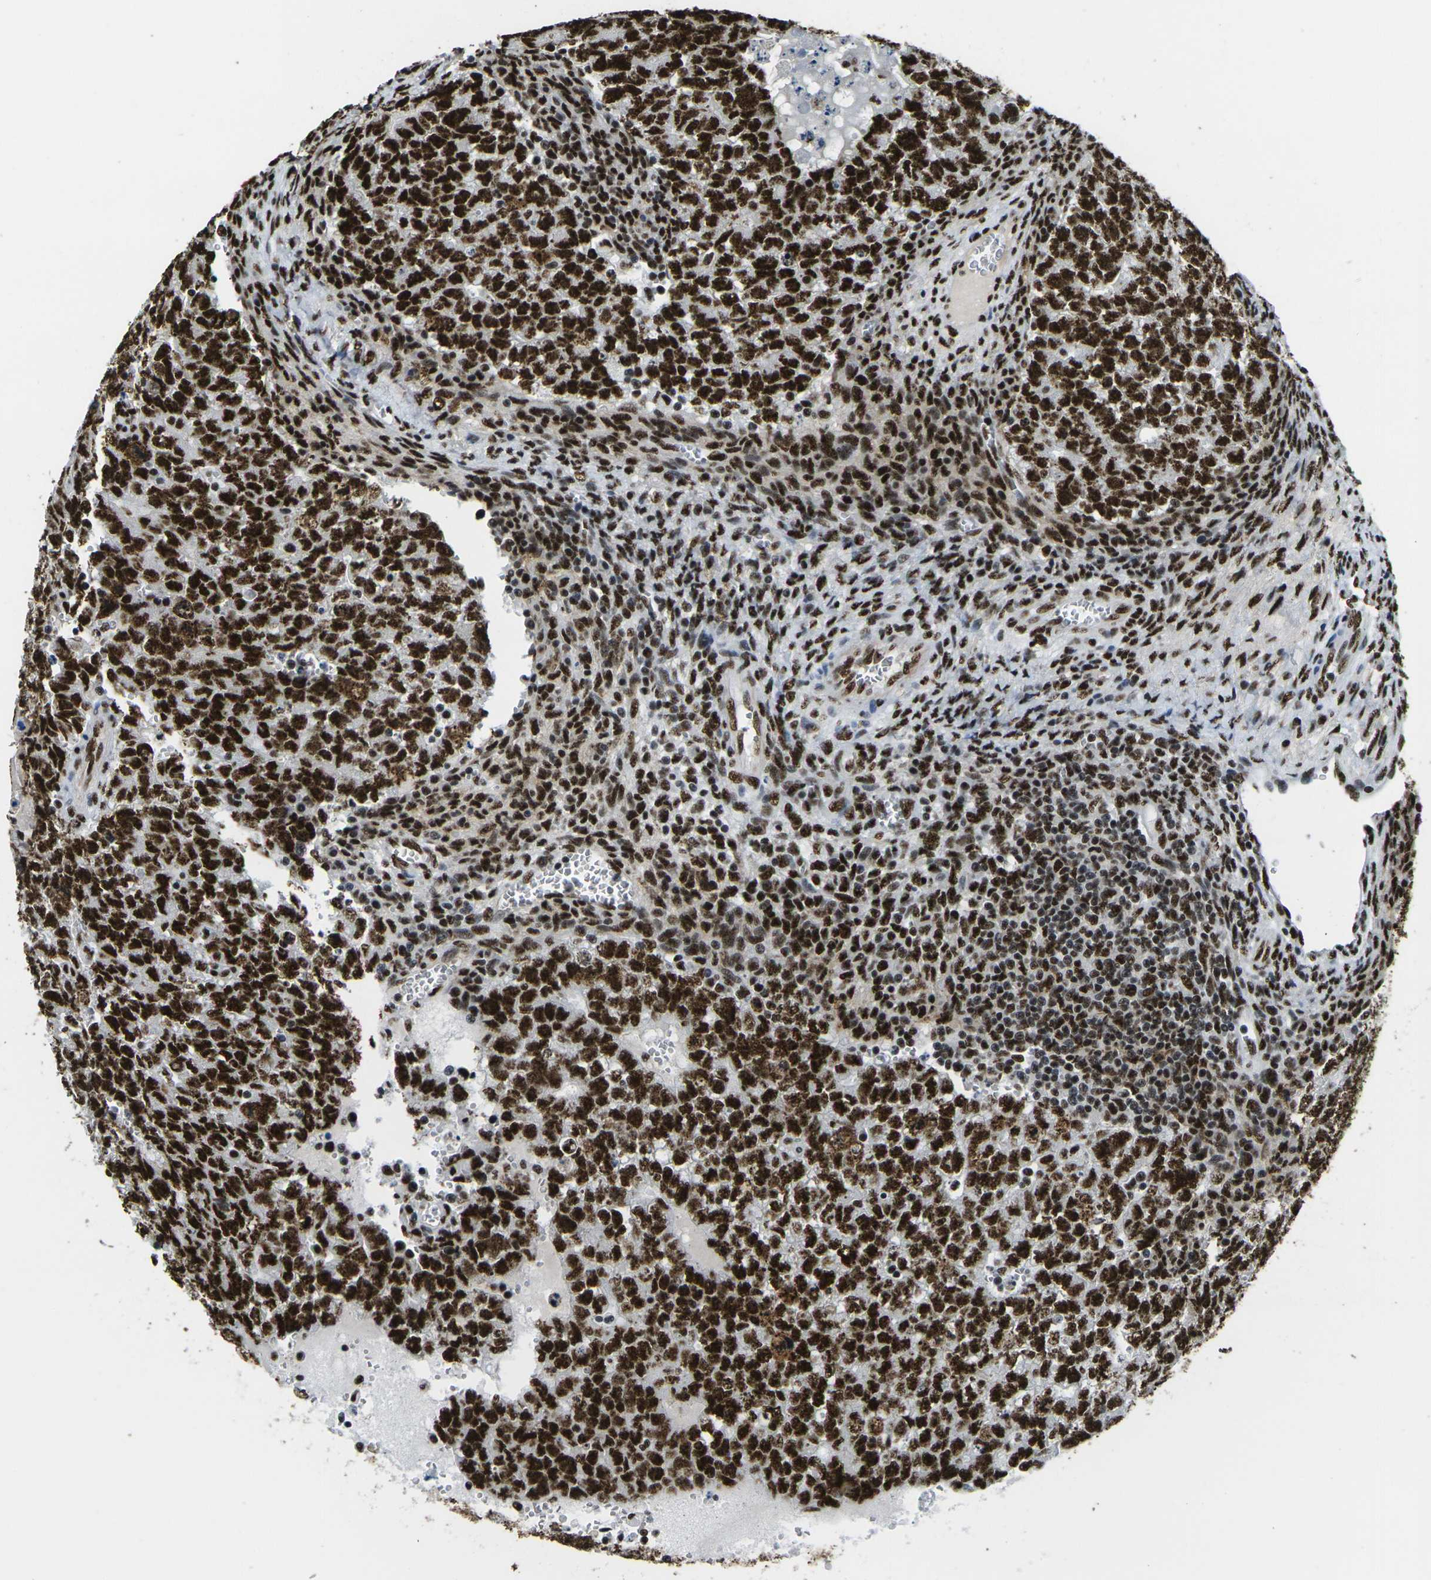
{"staining": {"intensity": "strong", "quantity": ">75%", "location": "nuclear"}, "tissue": "testis cancer", "cell_type": "Tumor cells", "image_type": "cancer", "snomed": [{"axis": "morphology", "description": "Seminoma, NOS"}, {"axis": "morphology", "description": "Carcinoma, Embryonal, NOS"}, {"axis": "topography", "description": "Testis"}], "caption": "Protein expression analysis of embryonal carcinoma (testis) reveals strong nuclear expression in about >75% of tumor cells. (IHC, brightfield microscopy, high magnification).", "gene": "SMARCC1", "patient": {"sex": "male", "age": 38}}